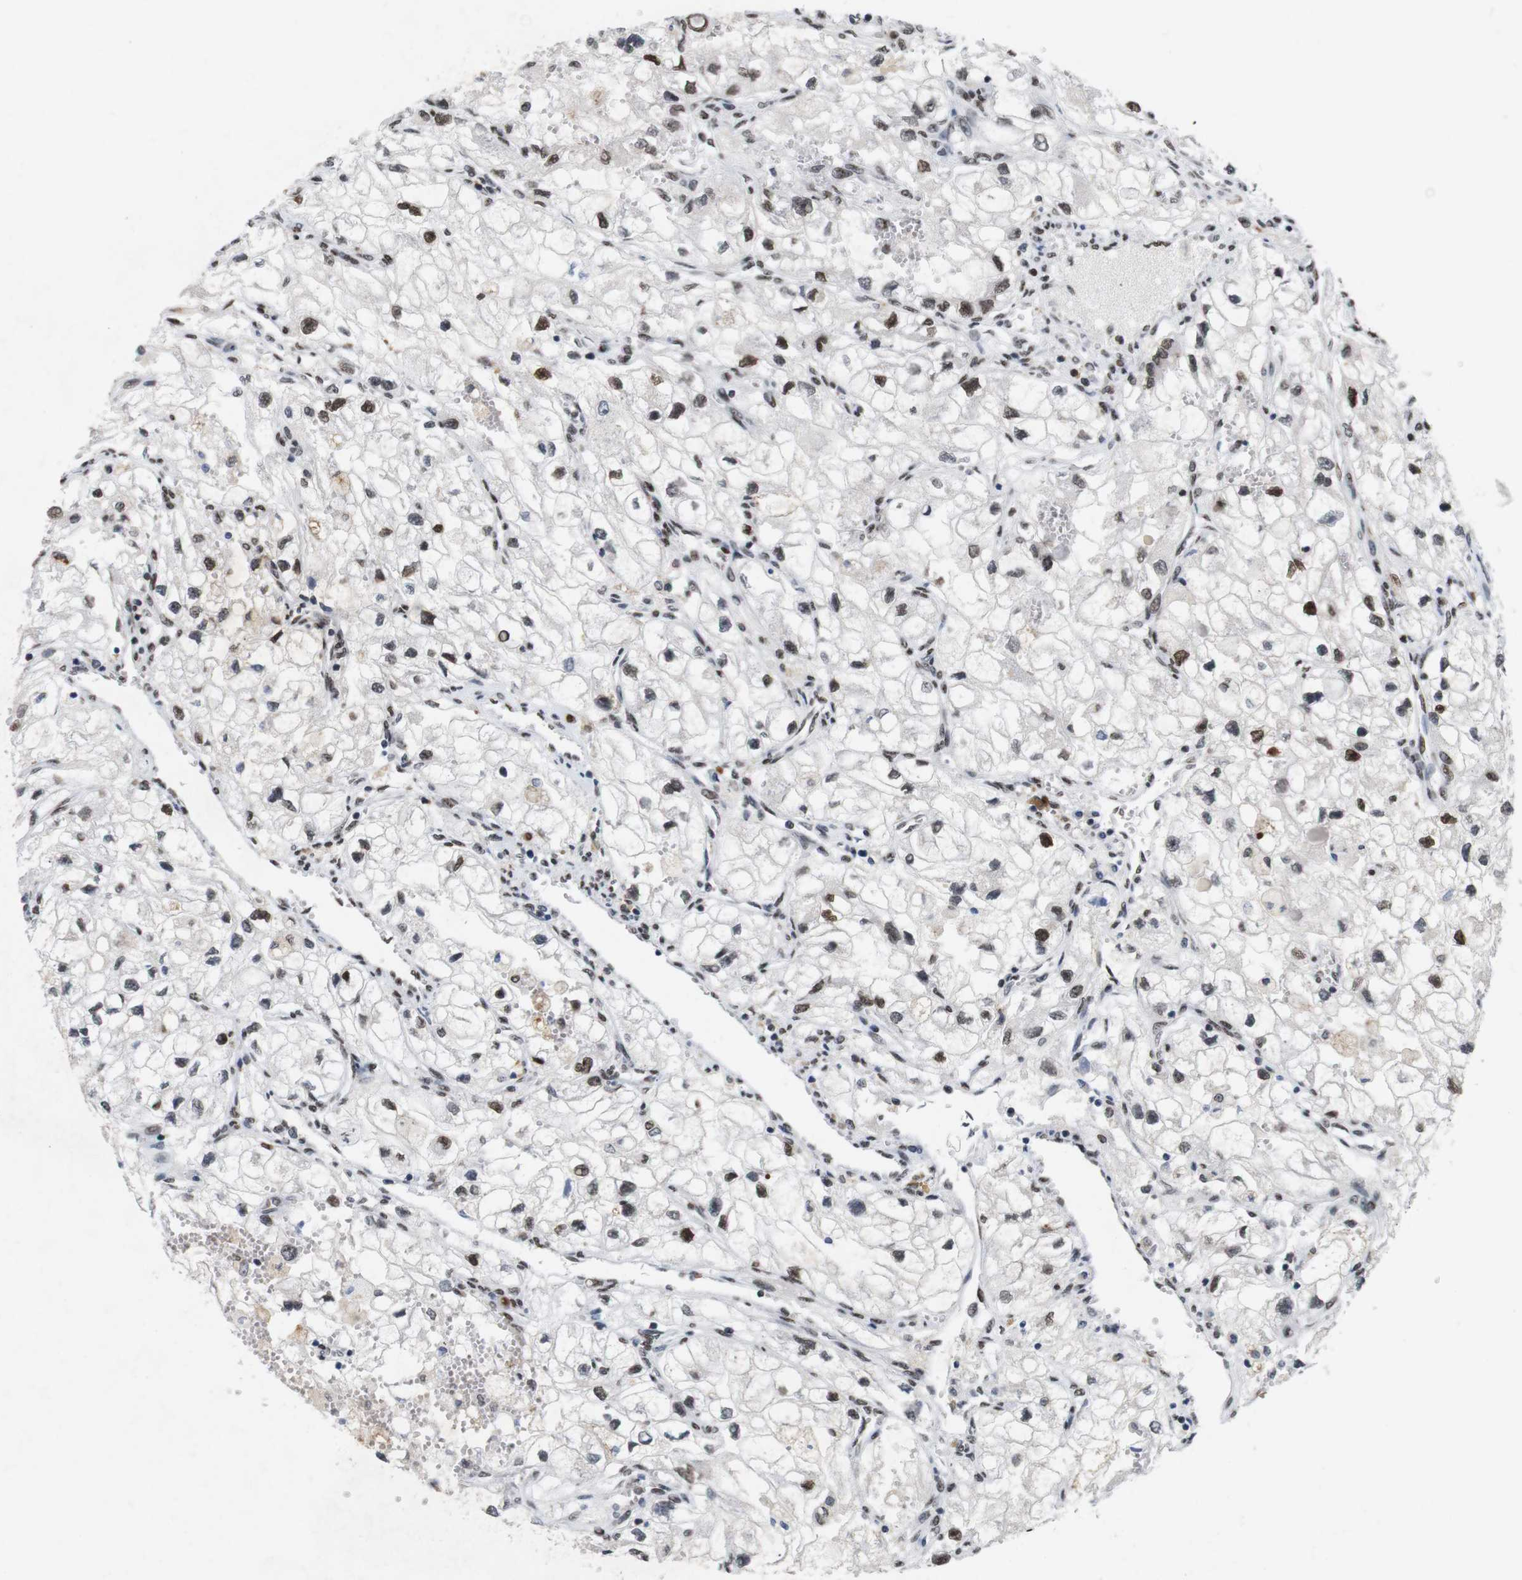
{"staining": {"intensity": "moderate", "quantity": "25%-75%", "location": "nuclear"}, "tissue": "renal cancer", "cell_type": "Tumor cells", "image_type": "cancer", "snomed": [{"axis": "morphology", "description": "Adenocarcinoma, NOS"}, {"axis": "topography", "description": "Kidney"}], "caption": "Immunohistochemistry staining of renal cancer (adenocarcinoma), which displays medium levels of moderate nuclear expression in about 25%-75% of tumor cells indicating moderate nuclear protein staining. The staining was performed using DAB (3,3'-diaminobenzidine) (brown) for protein detection and nuclei were counterstained in hematoxylin (blue).", "gene": "MAGEH1", "patient": {"sex": "female", "age": 70}}